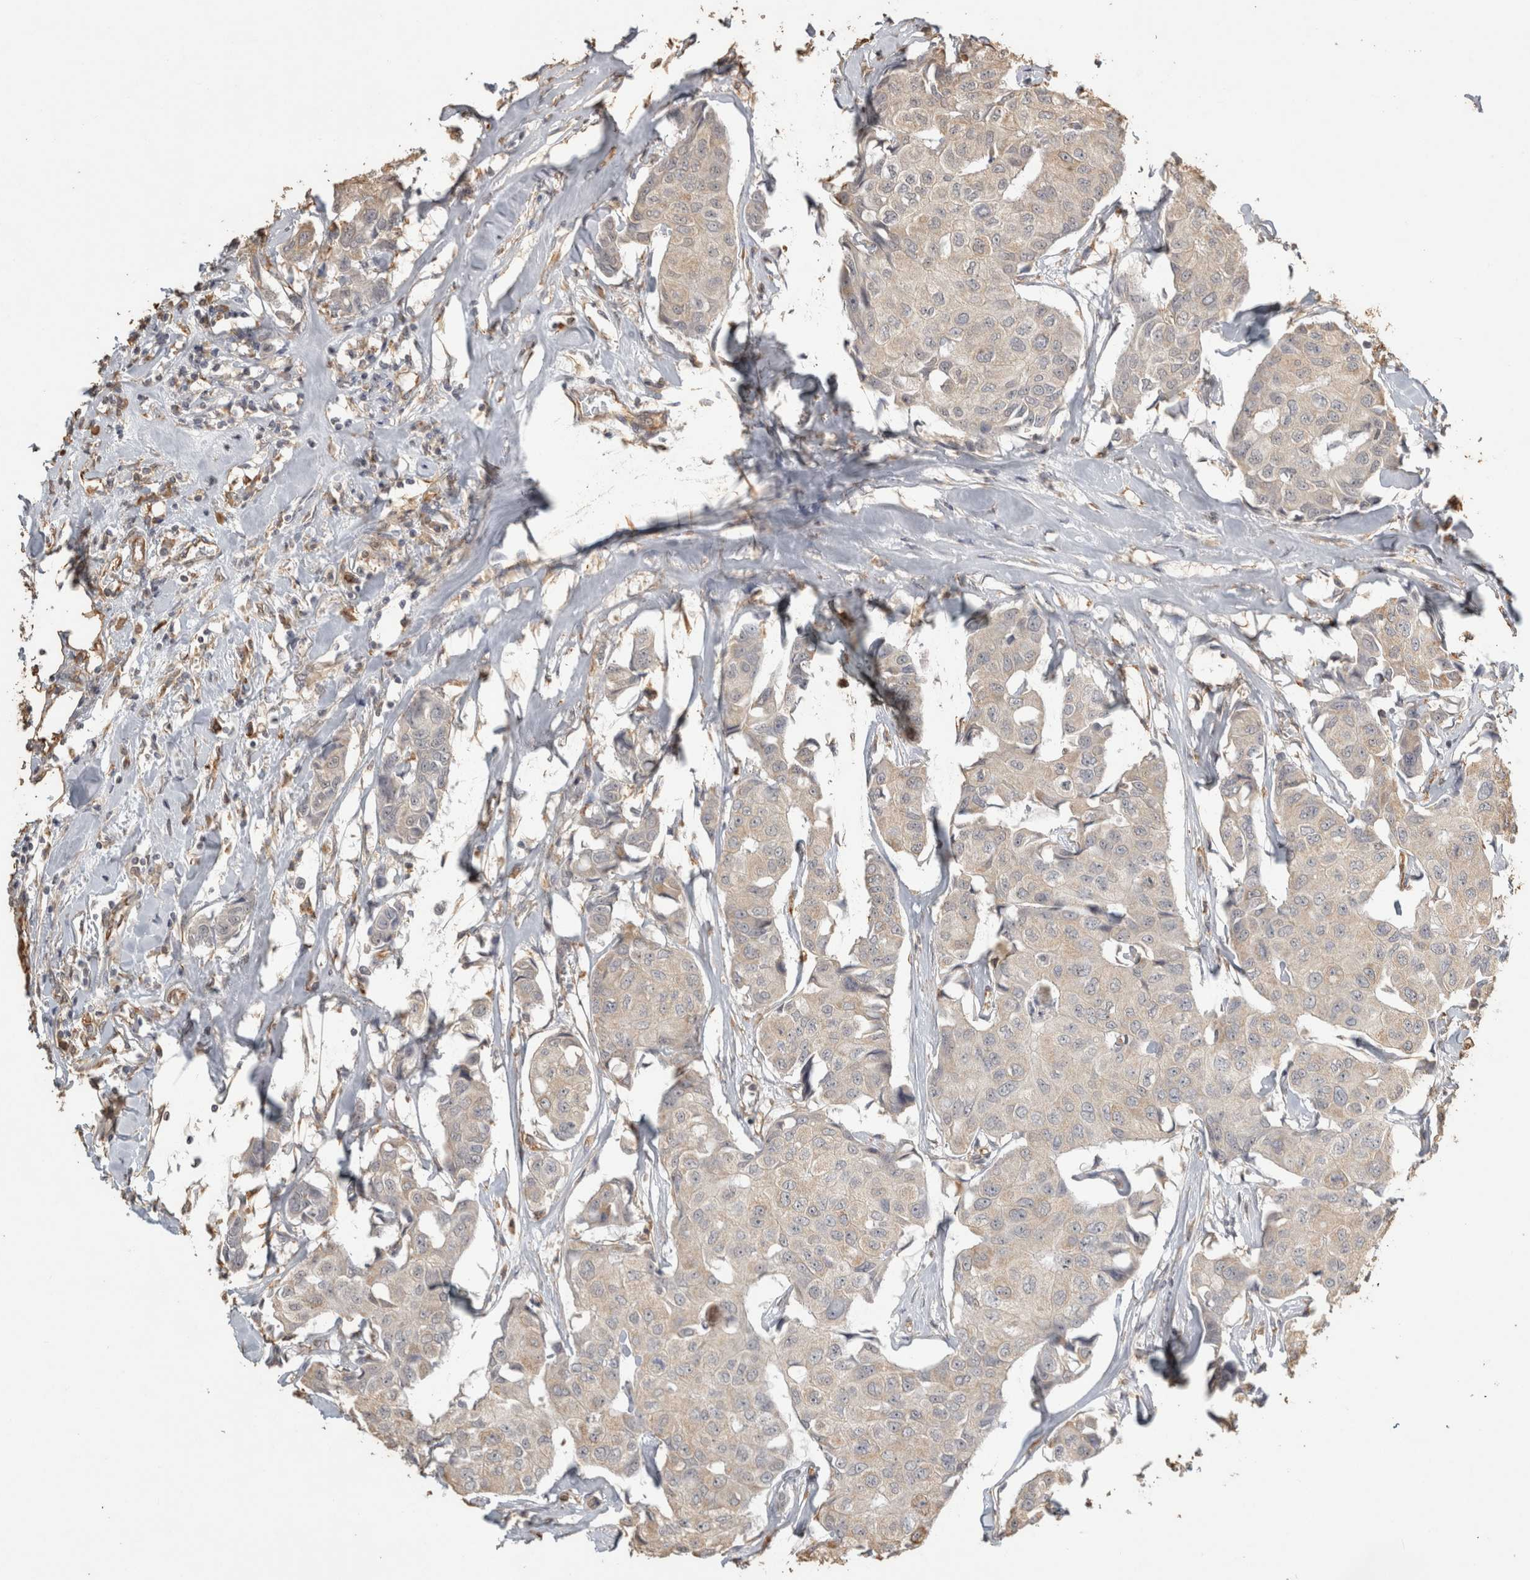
{"staining": {"intensity": "weak", "quantity": "<25%", "location": "cytoplasmic/membranous"}, "tissue": "breast cancer", "cell_type": "Tumor cells", "image_type": "cancer", "snomed": [{"axis": "morphology", "description": "Duct carcinoma"}, {"axis": "topography", "description": "Breast"}], "caption": "A photomicrograph of human breast cancer (invasive ductal carcinoma) is negative for staining in tumor cells.", "gene": "REPS2", "patient": {"sex": "female", "age": 80}}